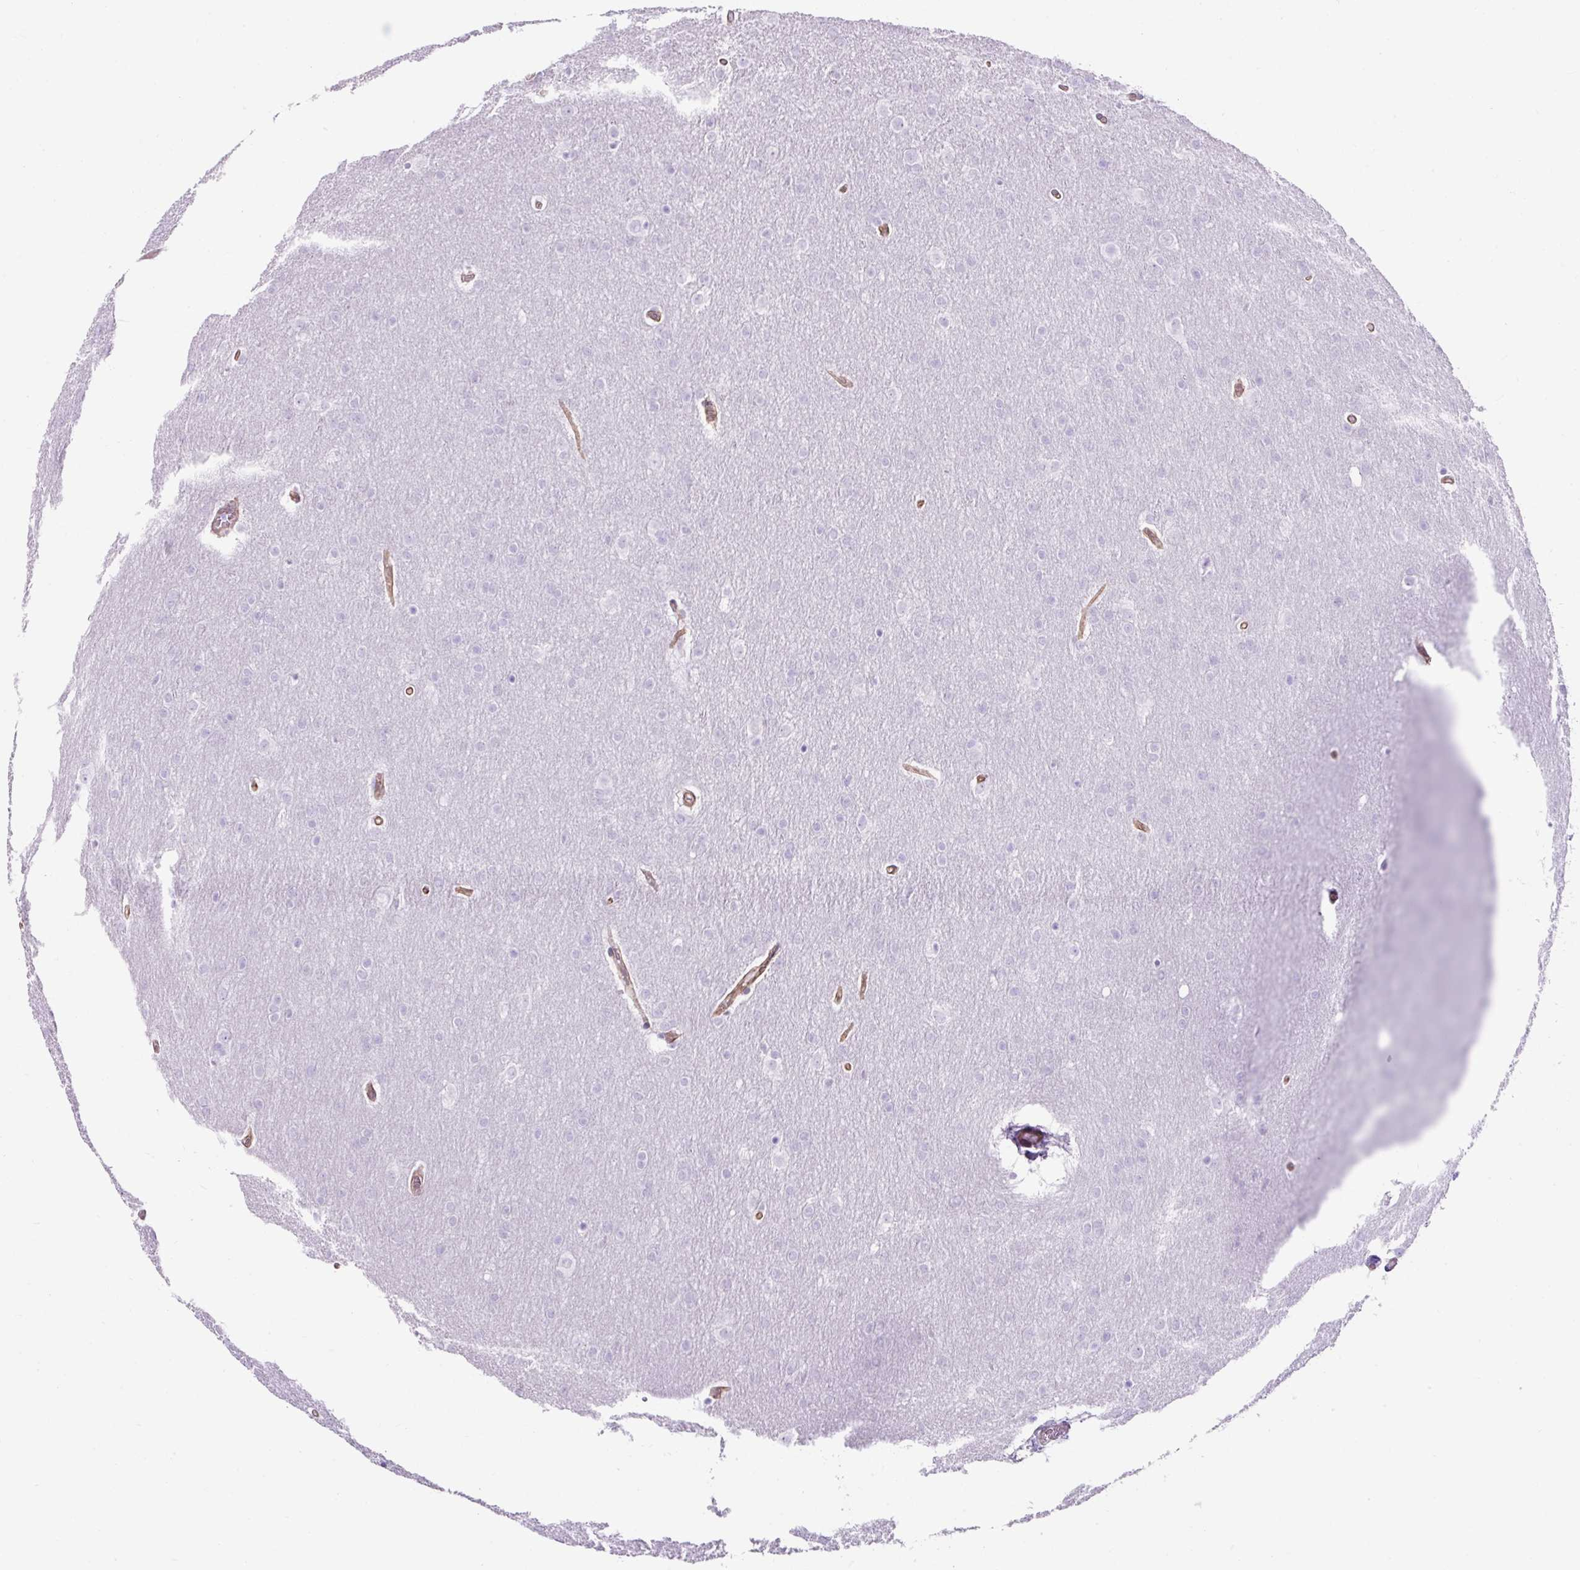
{"staining": {"intensity": "negative", "quantity": "none", "location": "none"}, "tissue": "glioma", "cell_type": "Tumor cells", "image_type": "cancer", "snomed": [{"axis": "morphology", "description": "Glioma, malignant, Low grade"}, {"axis": "topography", "description": "Brain"}], "caption": "Immunohistochemistry of glioma exhibits no positivity in tumor cells. Nuclei are stained in blue.", "gene": "KRT12", "patient": {"sex": "female", "age": 32}}